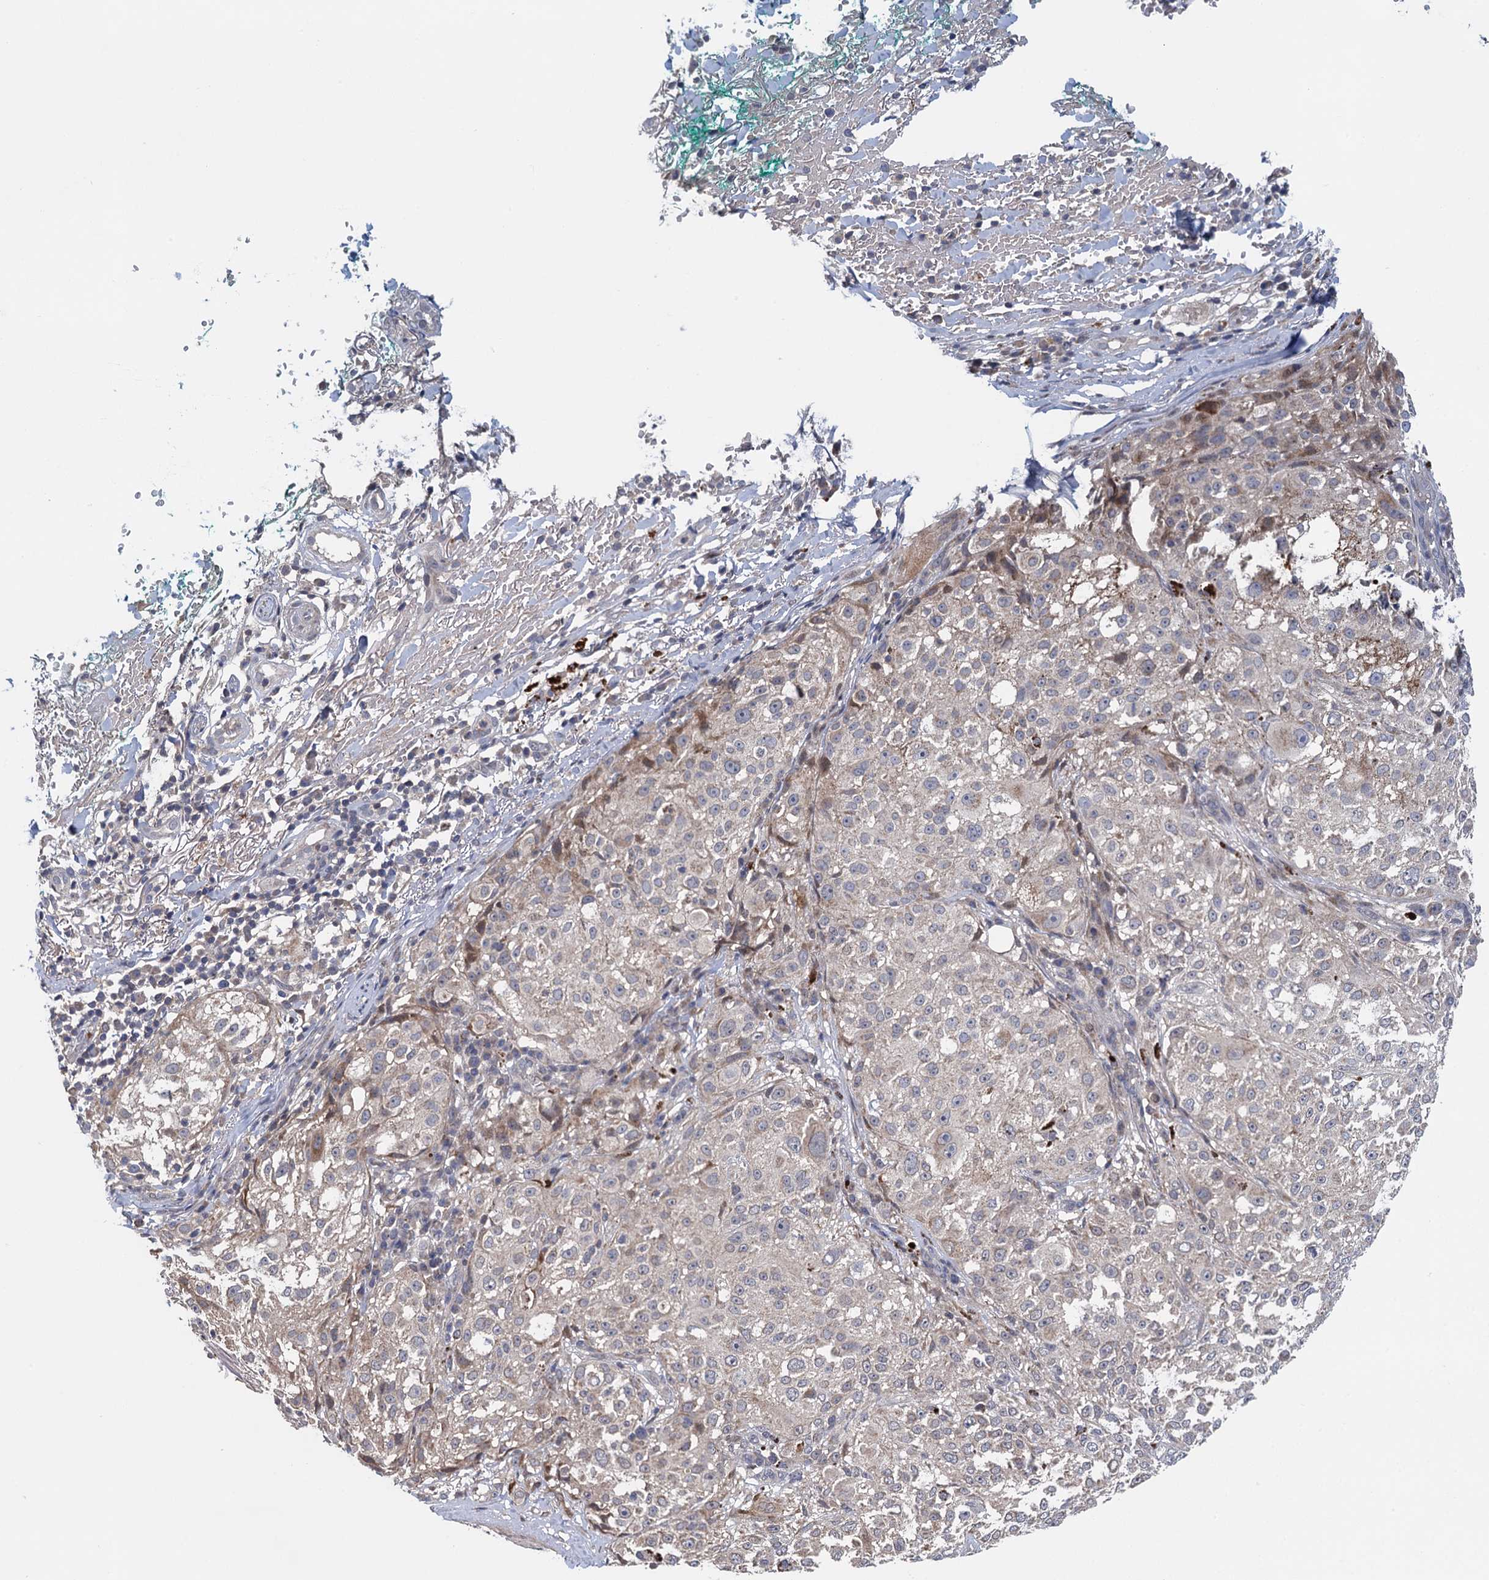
{"staining": {"intensity": "negative", "quantity": "none", "location": "none"}, "tissue": "melanoma", "cell_type": "Tumor cells", "image_type": "cancer", "snomed": [{"axis": "morphology", "description": "Necrosis, NOS"}, {"axis": "morphology", "description": "Malignant melanoma, NOS"}, {"axis": "topography", "description": "Skin"}], "caption": "DAB immunohistochemical staining of human melanoma shows no significant staining in tumor cells. Nuclei are stained in blue.", "gene": "MDM1", "patient": {"sex": "female", "age": 87}}